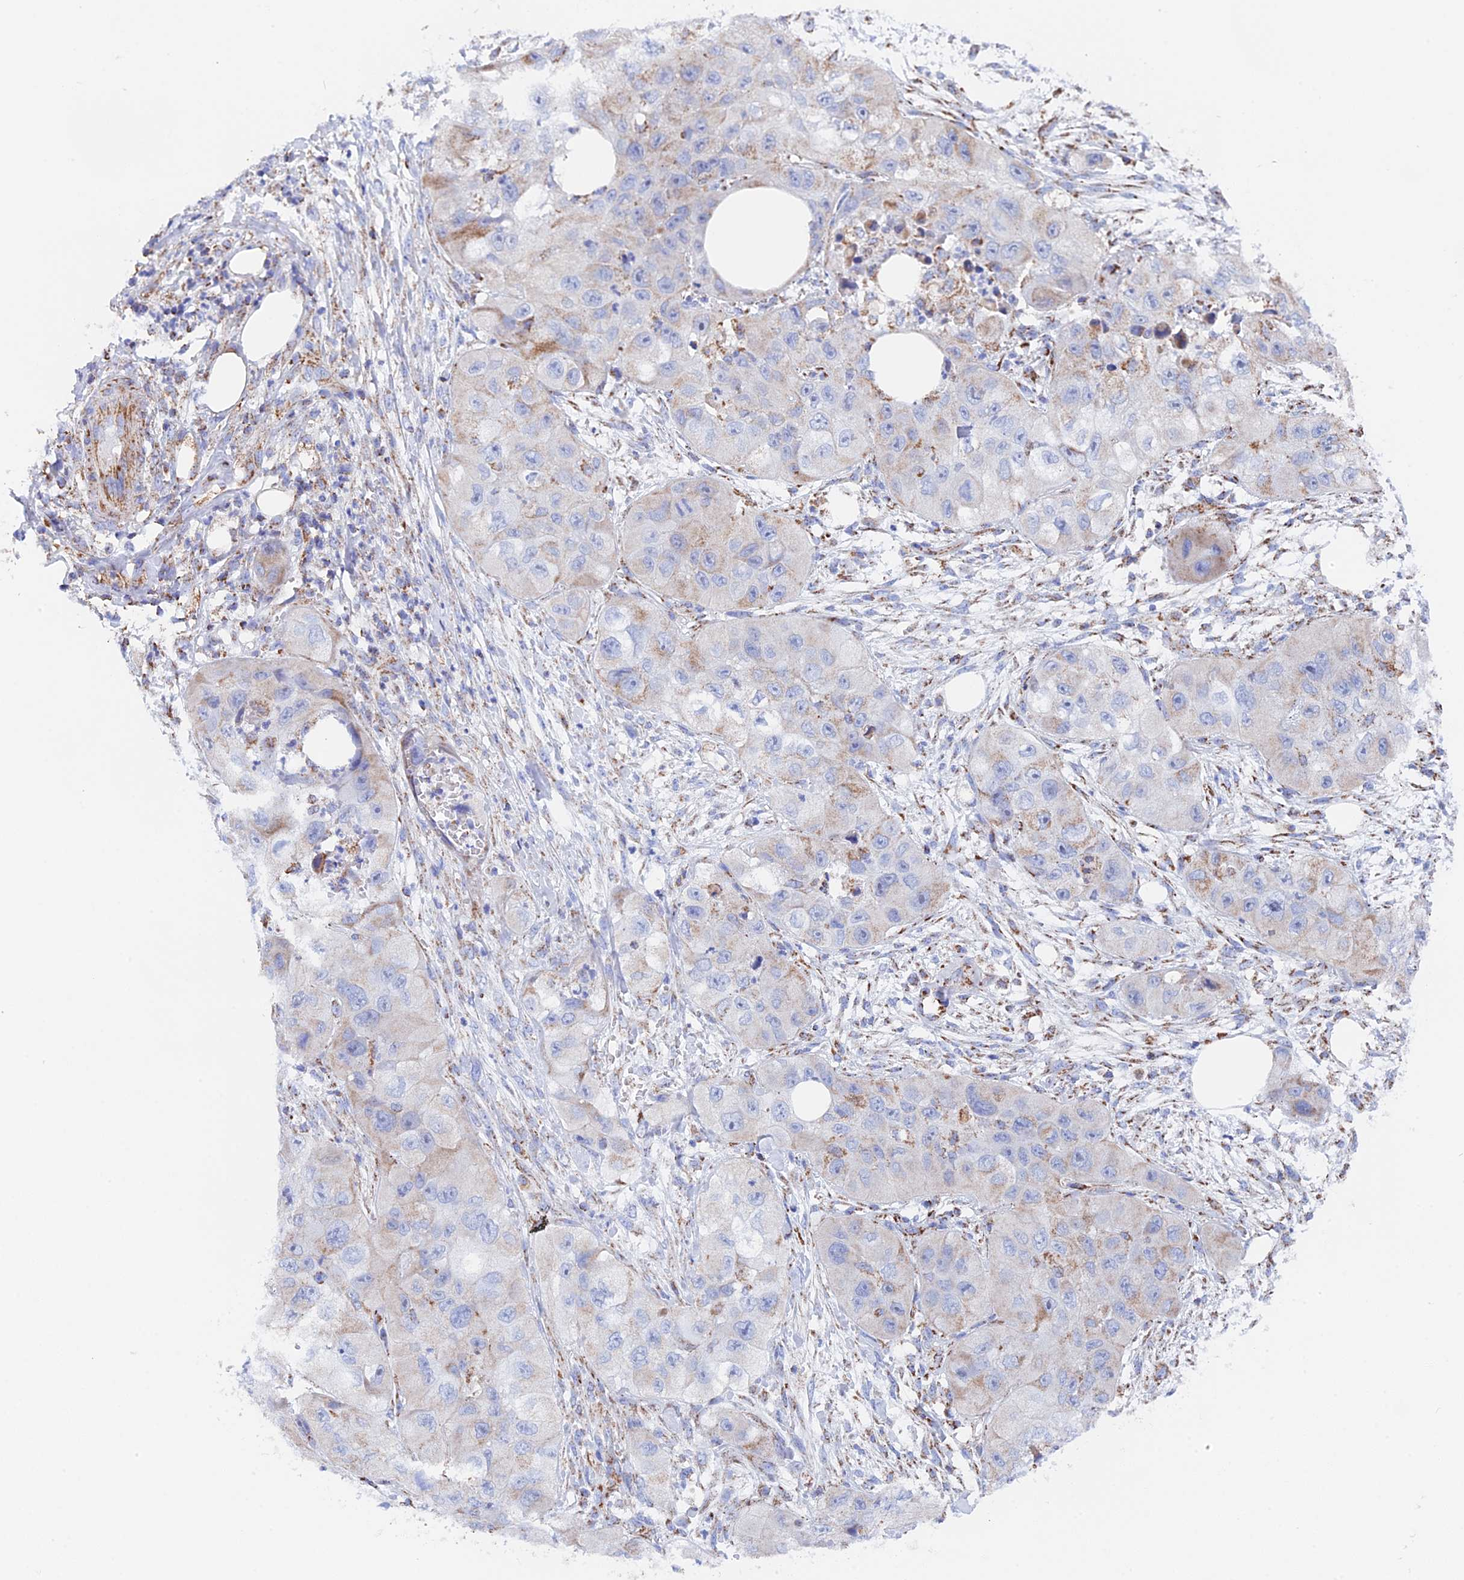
{"staining": {"intensity": "weak", "quantity": "<25%", "location": "cytoplasmic/membranous"}, "tissue": "skin cancer", "cell_type": "Tumor cells", "image_type": "cancer", "snomed": [{"axis": "morphology", "description": "Squamous cell carcinoma, NOS"}, {"axis": "topography", "description": "Skin"}, {"axis": "topography", "description": "Subcutis"}], "caption": "DAB (3,3'-diaminobenzidine) immunohistochemical staining of skin cancer exhibits no significant staining in tumor cells.", "gene": "NDUFA5", "patient": {"sex": "male", "age": 73}}